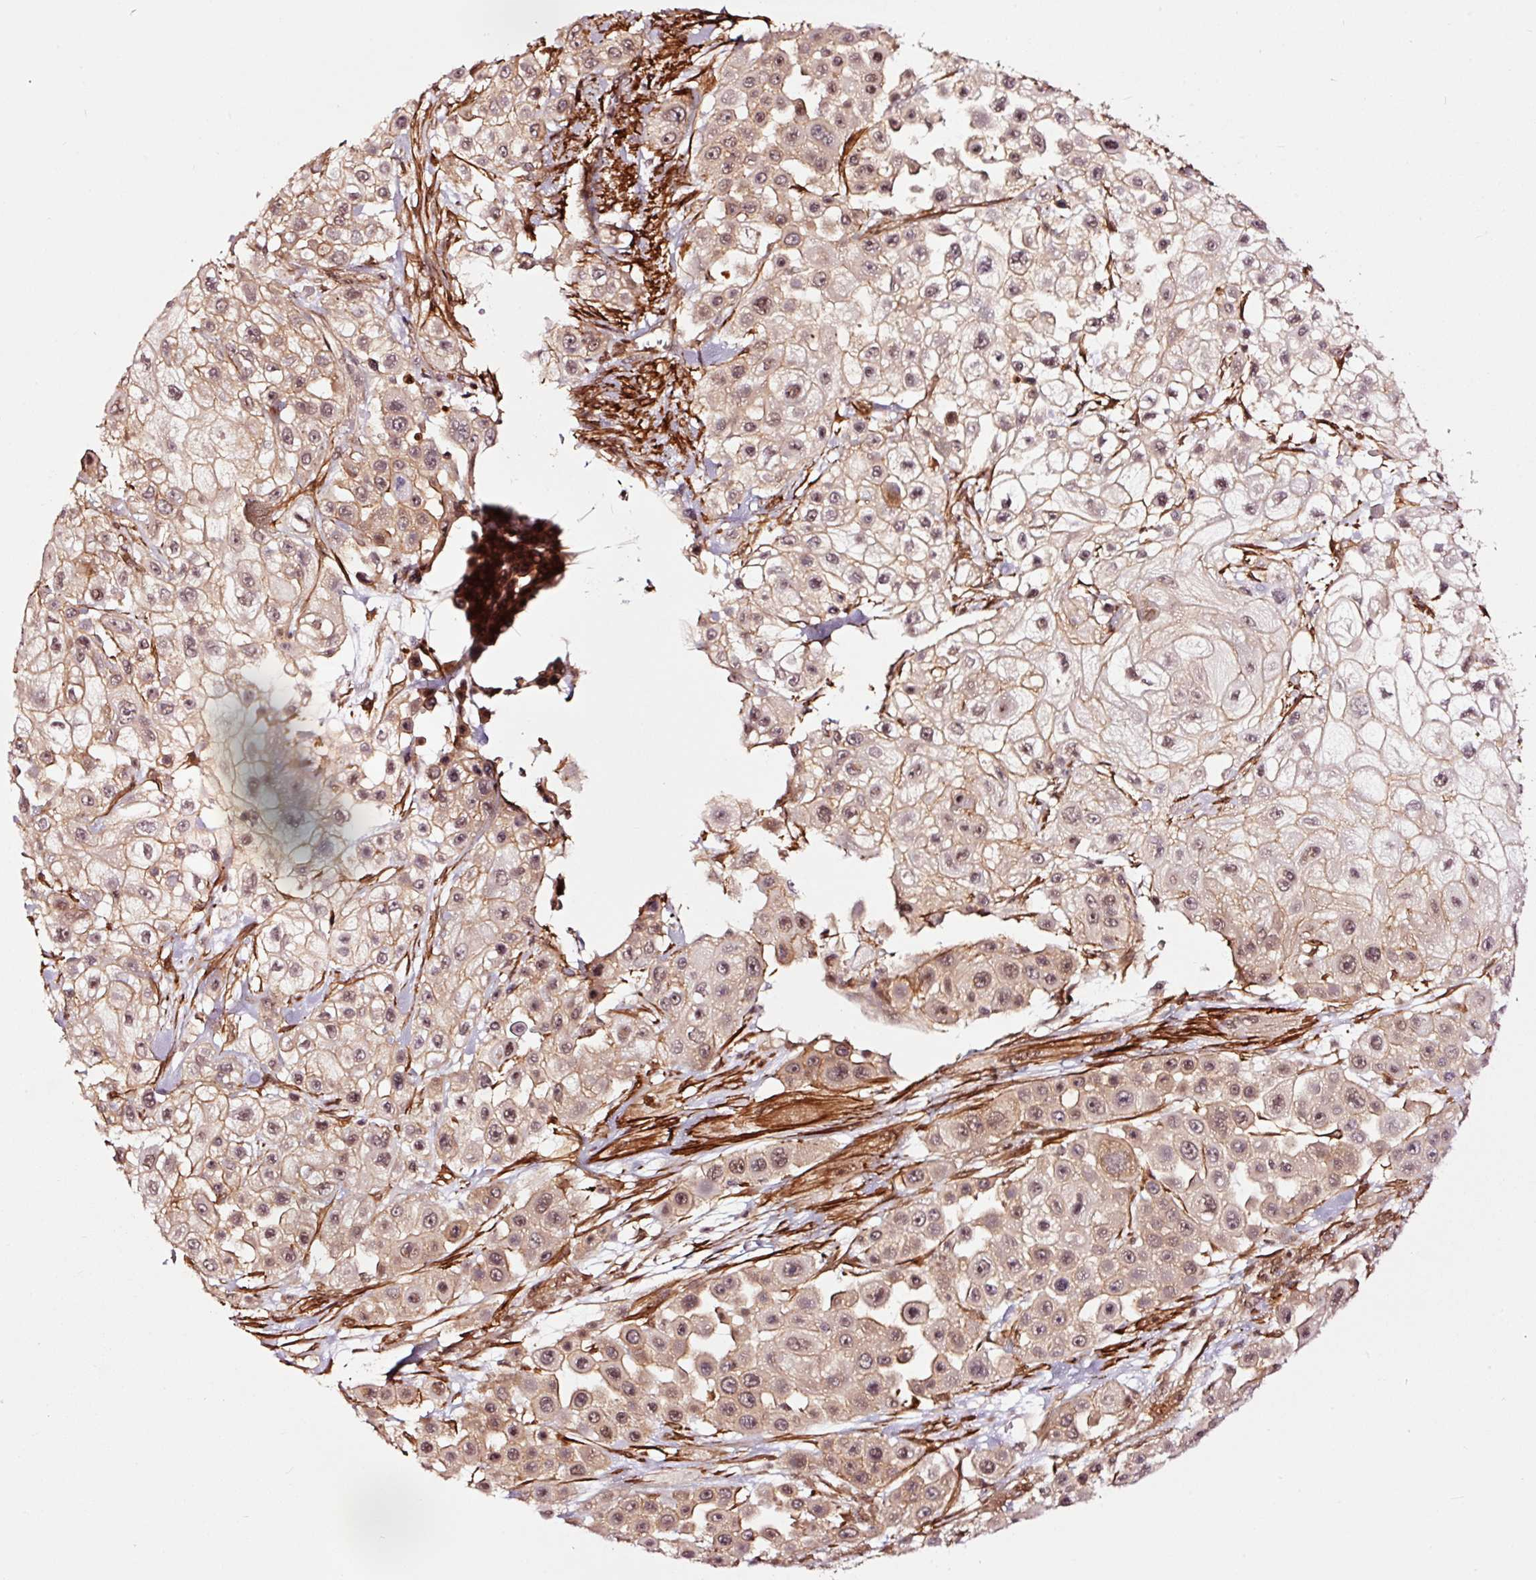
{"staining": {"intensity": "weak", "quantity": "25%-75%", "location": "cytoplasmic/membranous,nuclear"}, "tissue": "skin cancer", "cell_type": "Tumor cells", "image_type": "cancer", "snomed": [{"axis": "morphology", "description": "Squamous cell carcinoma, NOS"}, {"axis": "topography", "description": "Skin"}], "caption": "Immunohistochemical staining of human skin squamous cell carcinoma reveals low levels of weak cytoplasmic/membranous and nuclear protein staining in about 25%-75% of tumor cells.", "gene": "TPM1", "patient": {"sex": "male", "age": 67}}